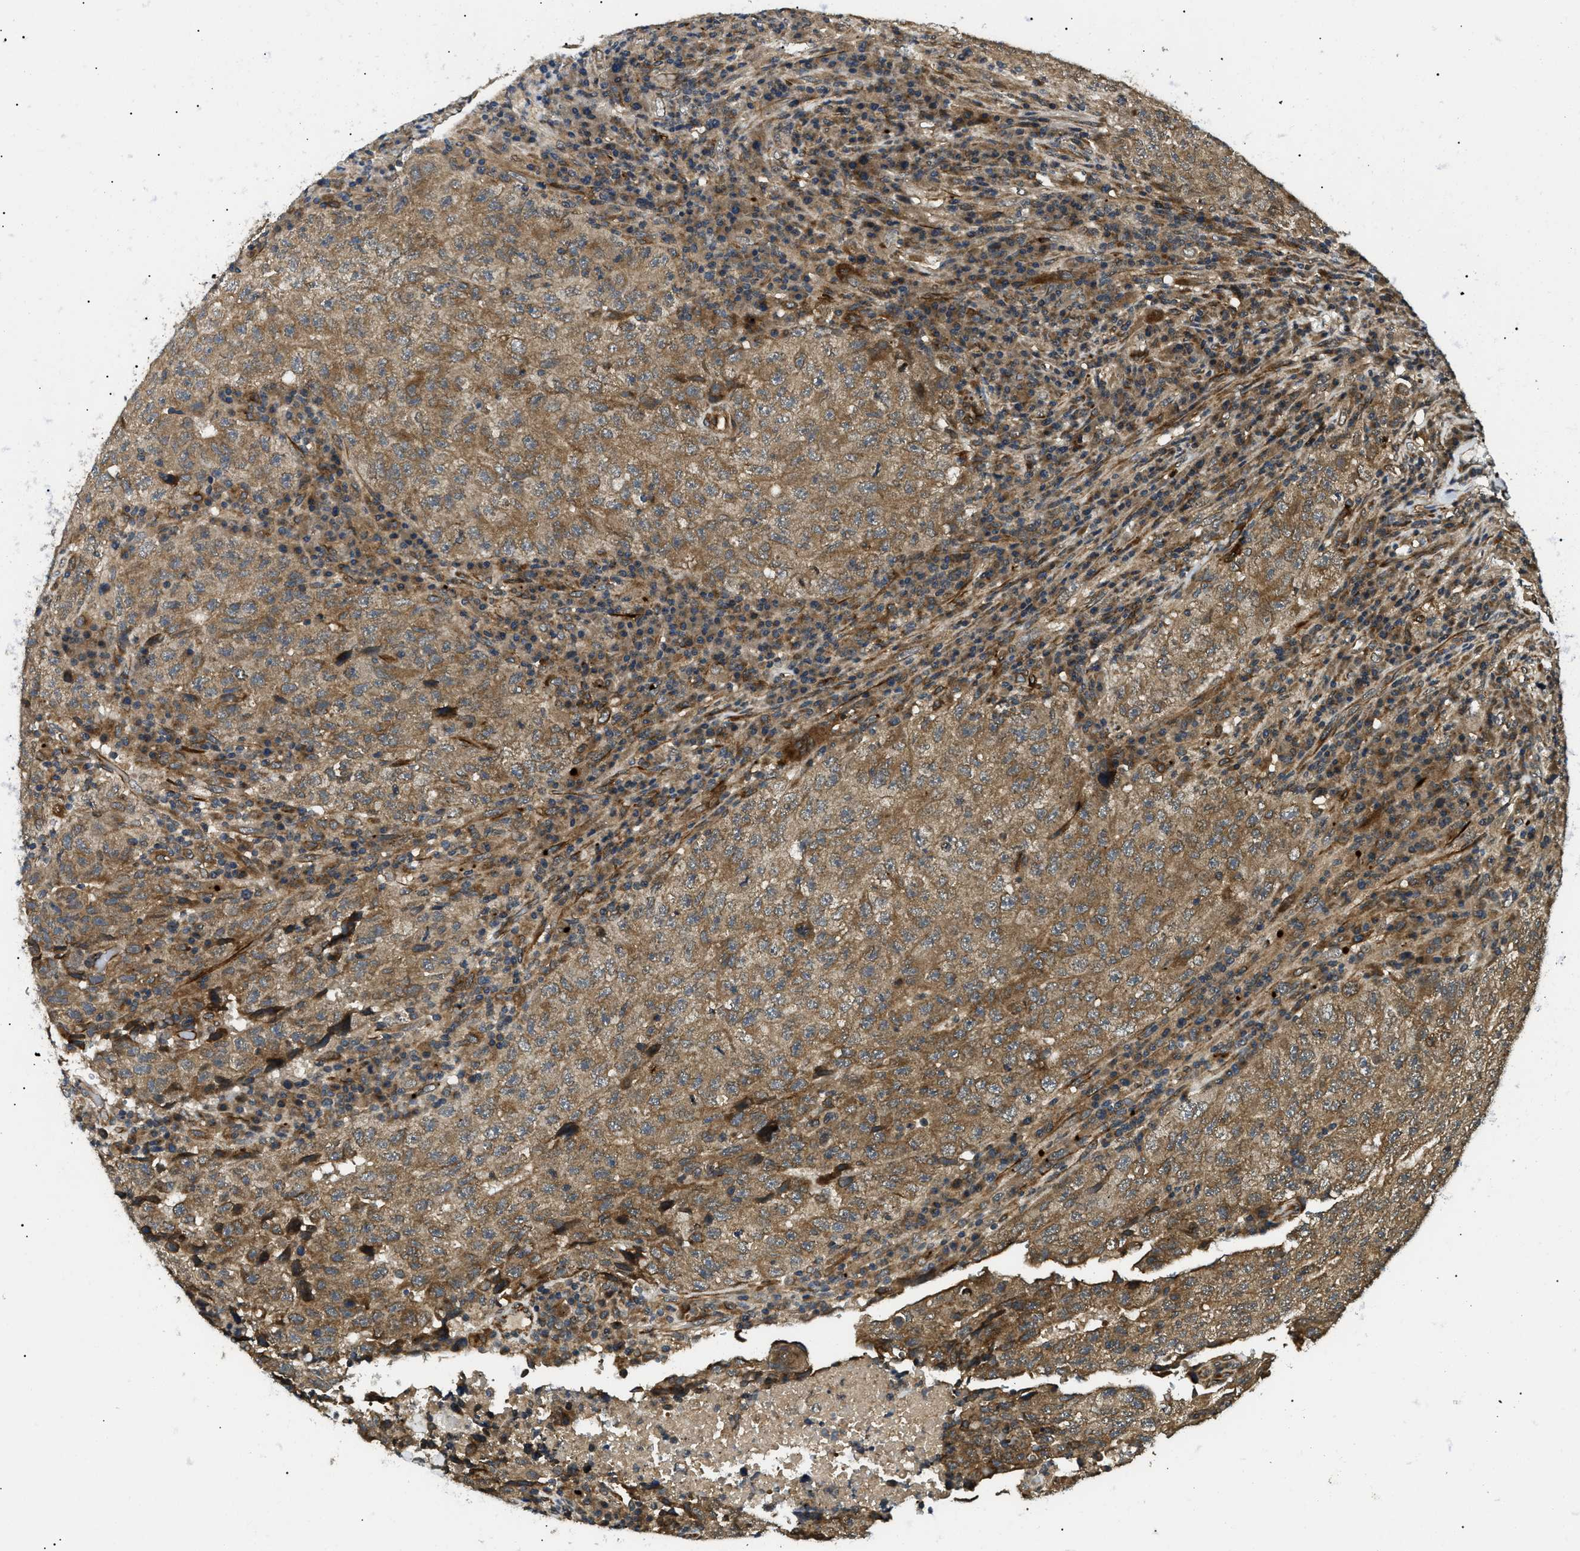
{"staining": {"intensity": "moderate", "quantity": ">75%", "location": "cytoplasmic/membranous"}, "tissue": "testis cancer", "cell_type": "Tumor cells", "image_type": "cancer", "snomed": [{"axis": "morphology", "description": "Necrosis, NOS"}, {"axis": "morphology", "description": "Carcinoma, Embryonal, NOS"}, {"axis": "topography", "description": "Testis"}], "caption": "Protein staining by immunohistochemistry (IHC) demonstrates moderate cytoplasmic/membranous expression in about >75% of tumor cells in testis cancer (embryonal carcinoma).", "gene": "ATP6AP1", "patient": {"sex": "male", "age": 19}}